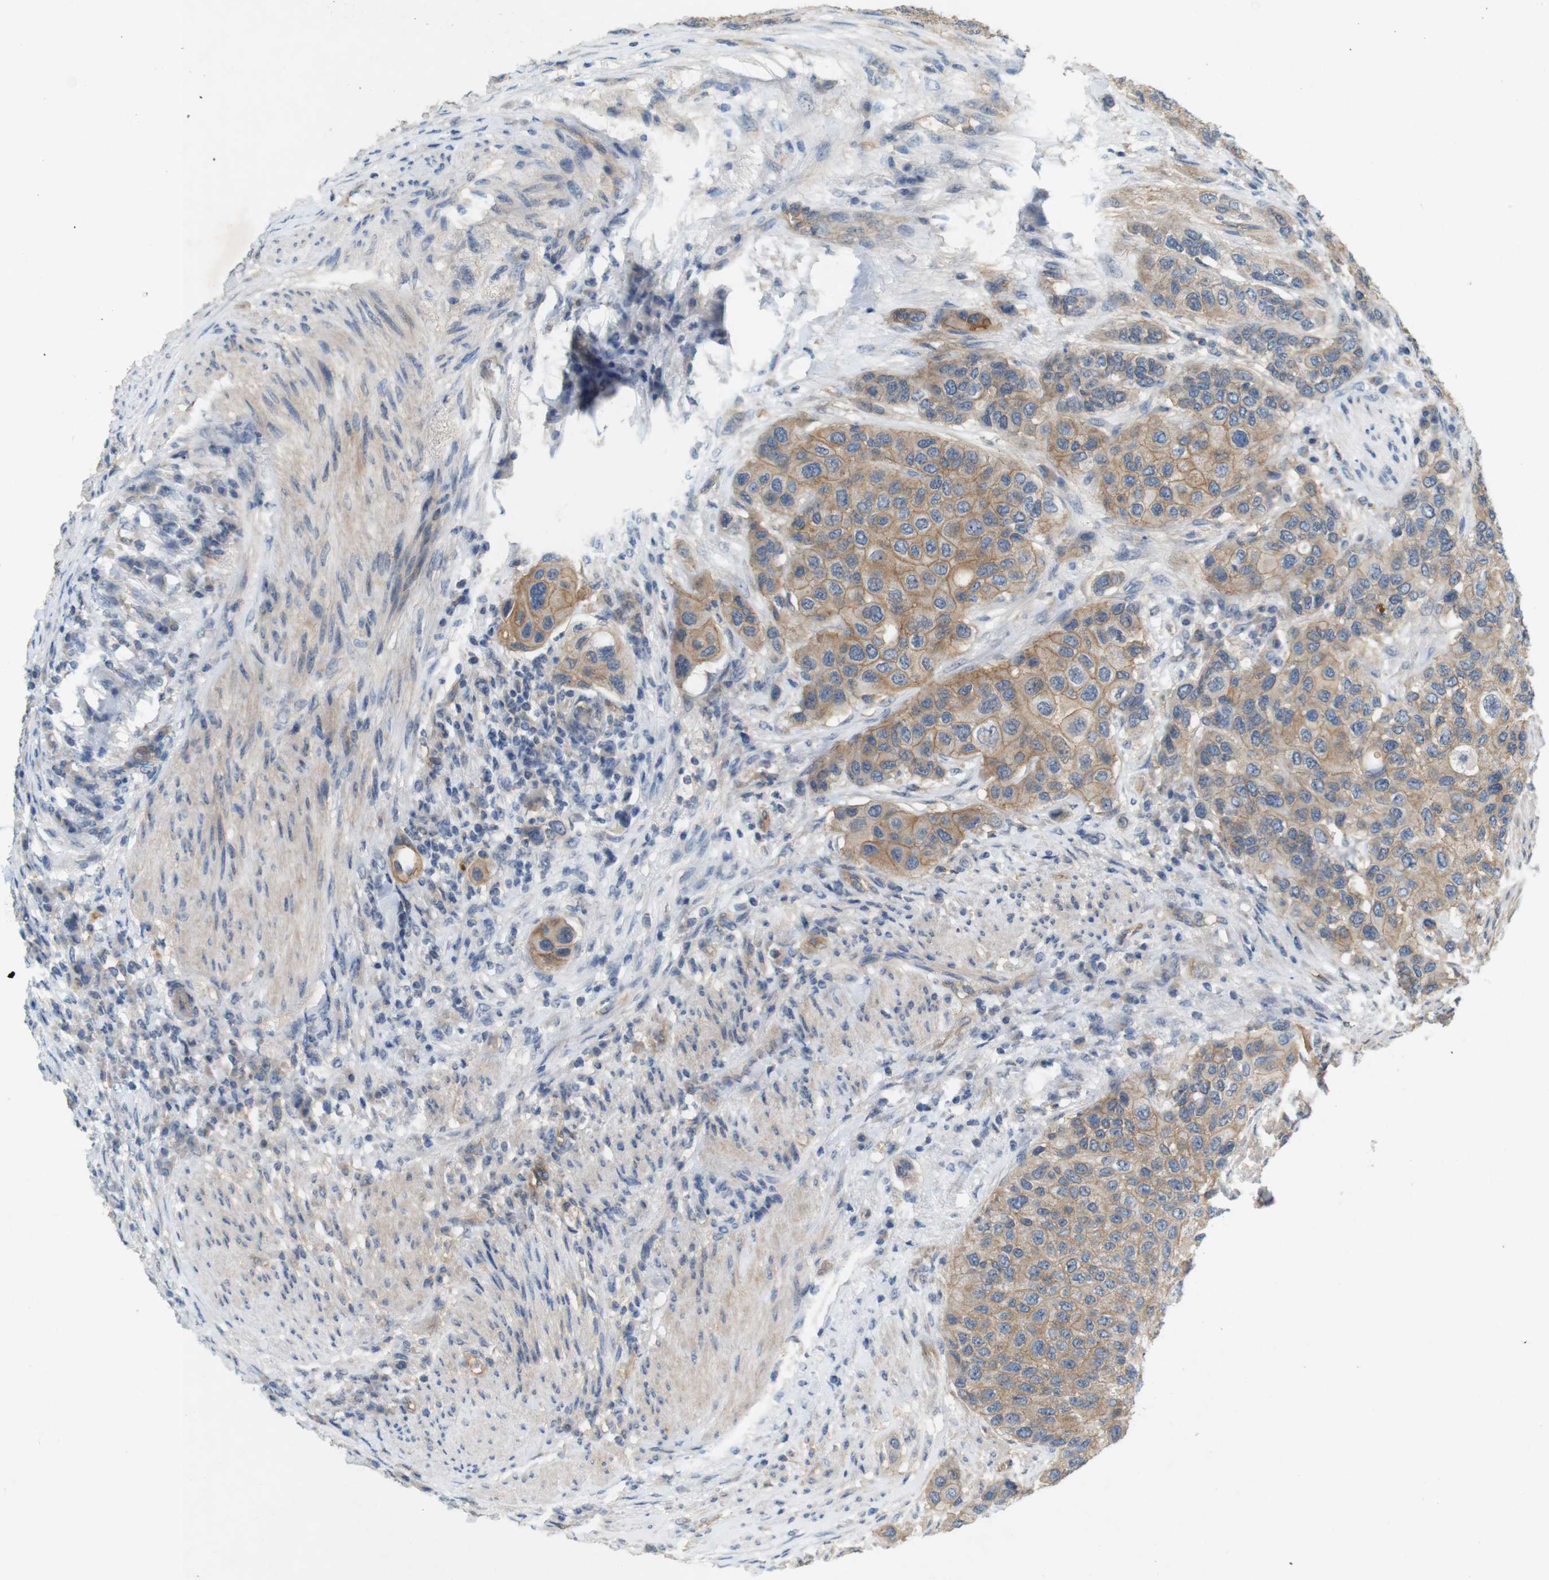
{"staining": {"intensity": "moderate", "quantity": "25%-75%", "location": "cytoplasmic/membranous"}, "tissue": "urothelial cancer", "cell_type": "Tumor cells", "image_type": "cancer", "snomed": [{"axis": "morphology", "description": "Urothelial carcinoma, High grade"}, {"axis": "topography", "description": "Urinary bladder"}], "caption": "Tumor cells show medium levels of moderate cytoplasmic/membranous positivity in approximately 25%-75% of cells in human urothelial cancer.", "gene": "PVR", "patient": {"sex": "female", "age": 56}}